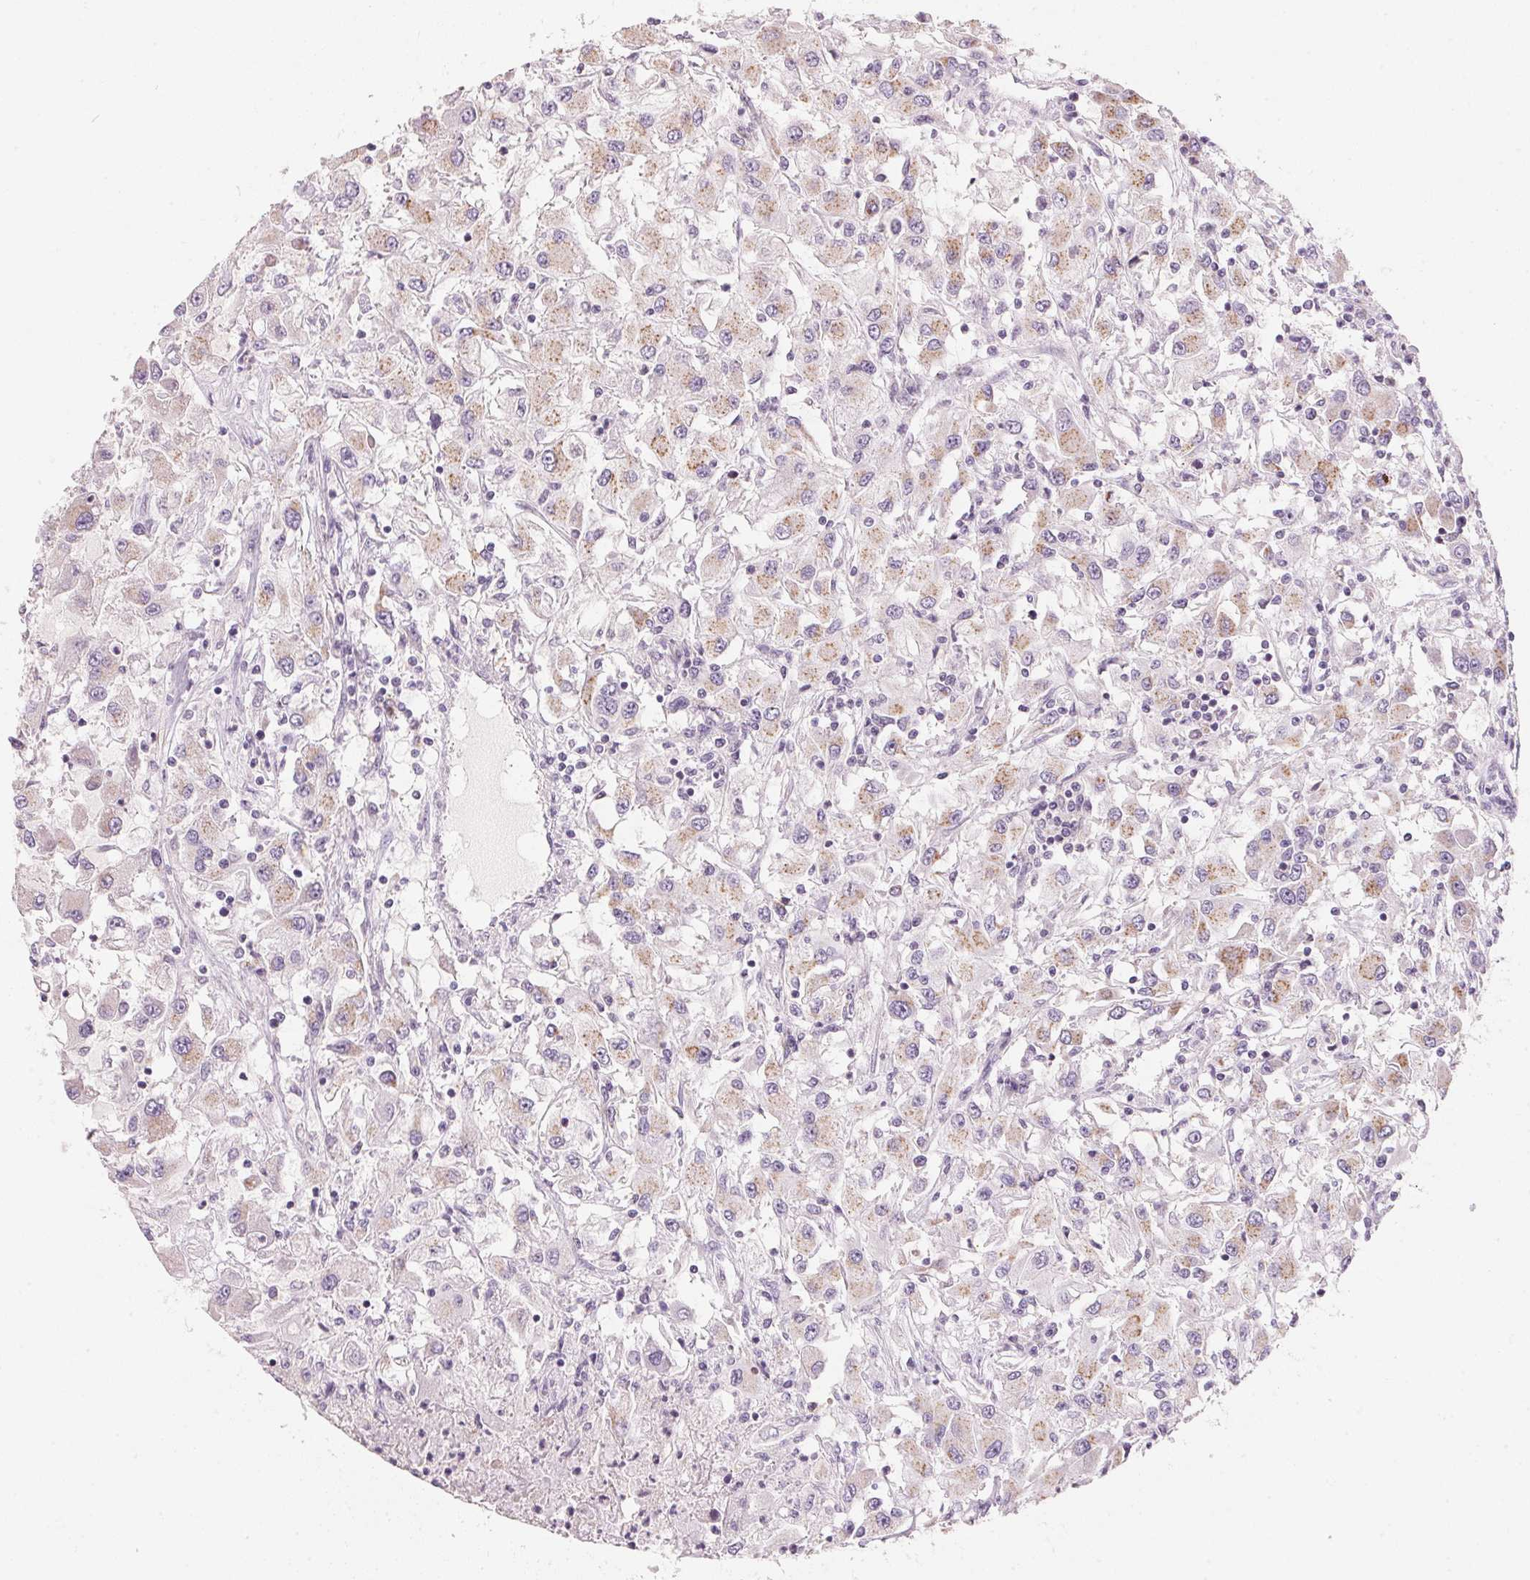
{"staining": {"intensity": "weak", "quantity": ">75%", "location": "cytoplasmic/membranous"}, "tissue": "renal cancer", "cell_type": "Tumor cells", "image_type": "cancer", "snomed": [{"axis": "morphology", "description": "Adenocarcinoma, NOS"}, {"axis": "topography", "description": "Kidney"}], "caption": "Human renal cancer stained for a protein (brown) shows weak cytoplasmic/membranous positive positivity in about >75% of tumor cells.", "gene": "DRAM2", "patient": {"sex": "female", "age": 67}}